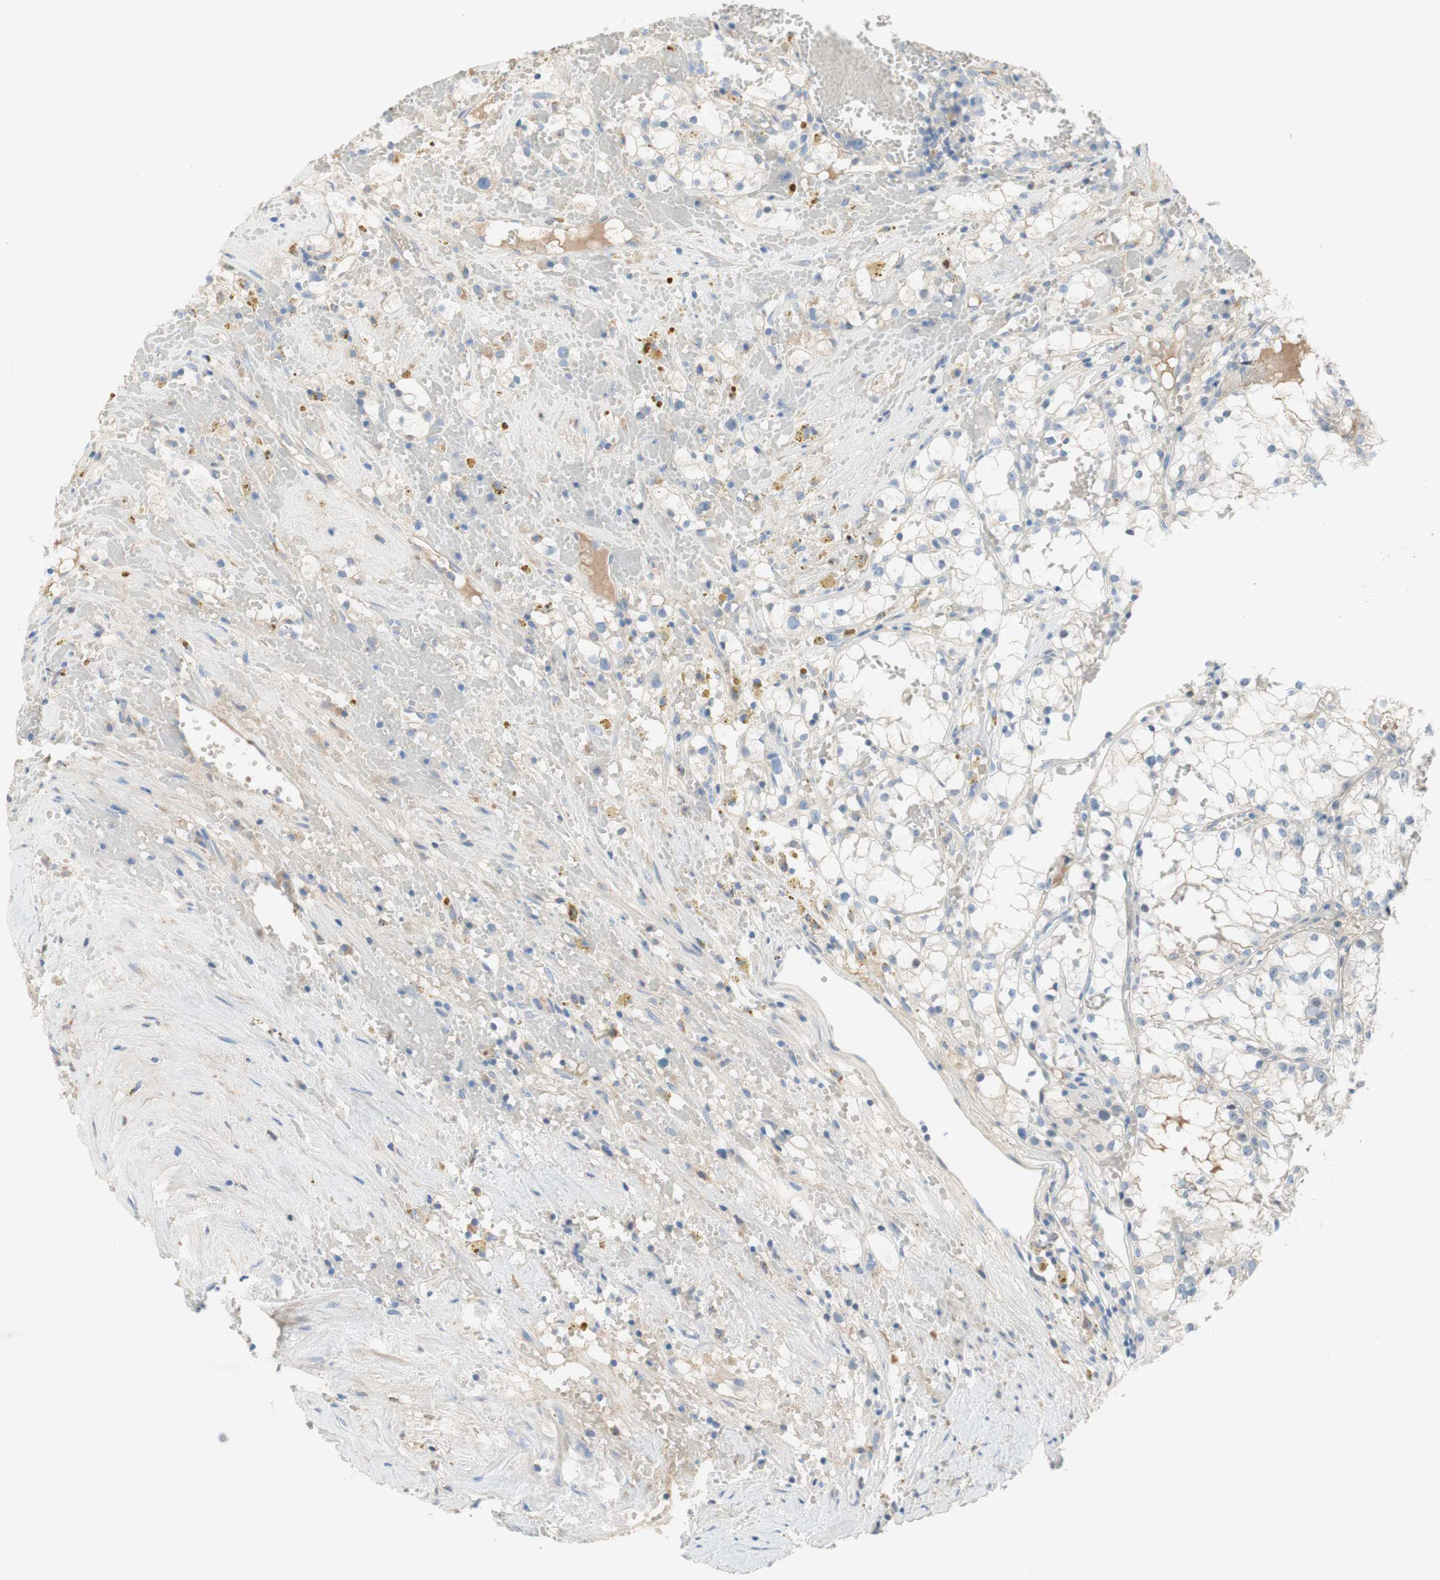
{"staining": {"intensity": "negative", "quantity": "none", "location": "none"}, "tissue": "renal cancer", "cell_type": "Tumor cells", "image_type": "cancer", "snomed": [{"axis": "morphology", "description": "Adenocarcinoma, NOS"}, {"axis": "topography", "description": "Kidney"}], "caption": "This is a histopathology image of immunohistochemistry staining of adenocarcinoma (renal), which shows no positivity in tumor cells.", "gene": "FDFT1", "patient": {"sex": "male", "age": 56}}